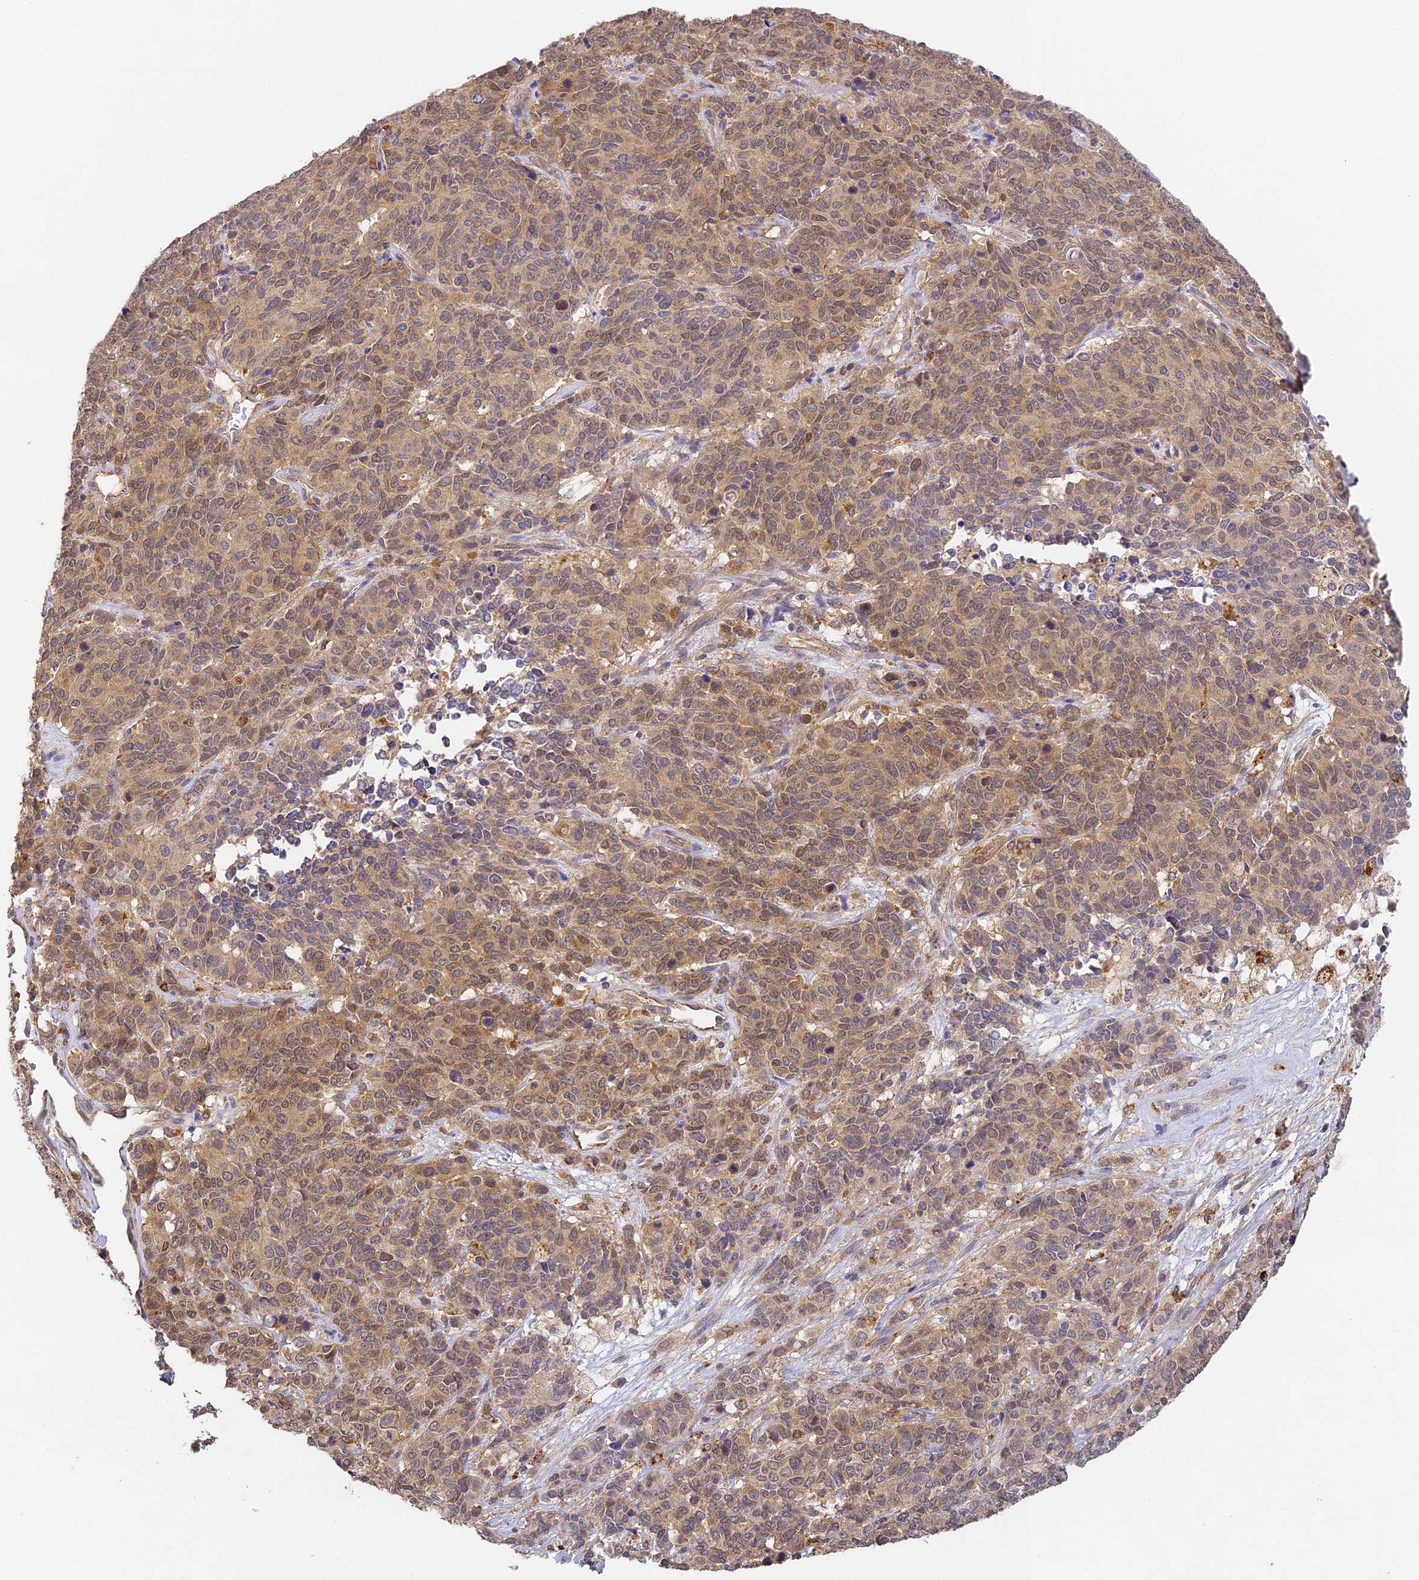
{"staining": {"intensity": "moderate", "quantity": ">75%", "location": "cytoplasmic/membranous,nuclear"}, "tissue": "cervical cancer", "cell_type": "Tumor cells", "image_type": "cancer", "snomed": [{"axis": "morphology", "description": "Squamous cell carcinoma, NOS"}, {"axis": "topography", "description": "Cervix"}], "caption": "This is a photomicrograph of immunohistochemistry staining of cervical squamous cell carcinoma, which shows moderate staining in the cytoplasmic/membranous and nuclear of tumor cells.", "gene": "YAE1", "patient": {"sex": "female", "age": 60}}